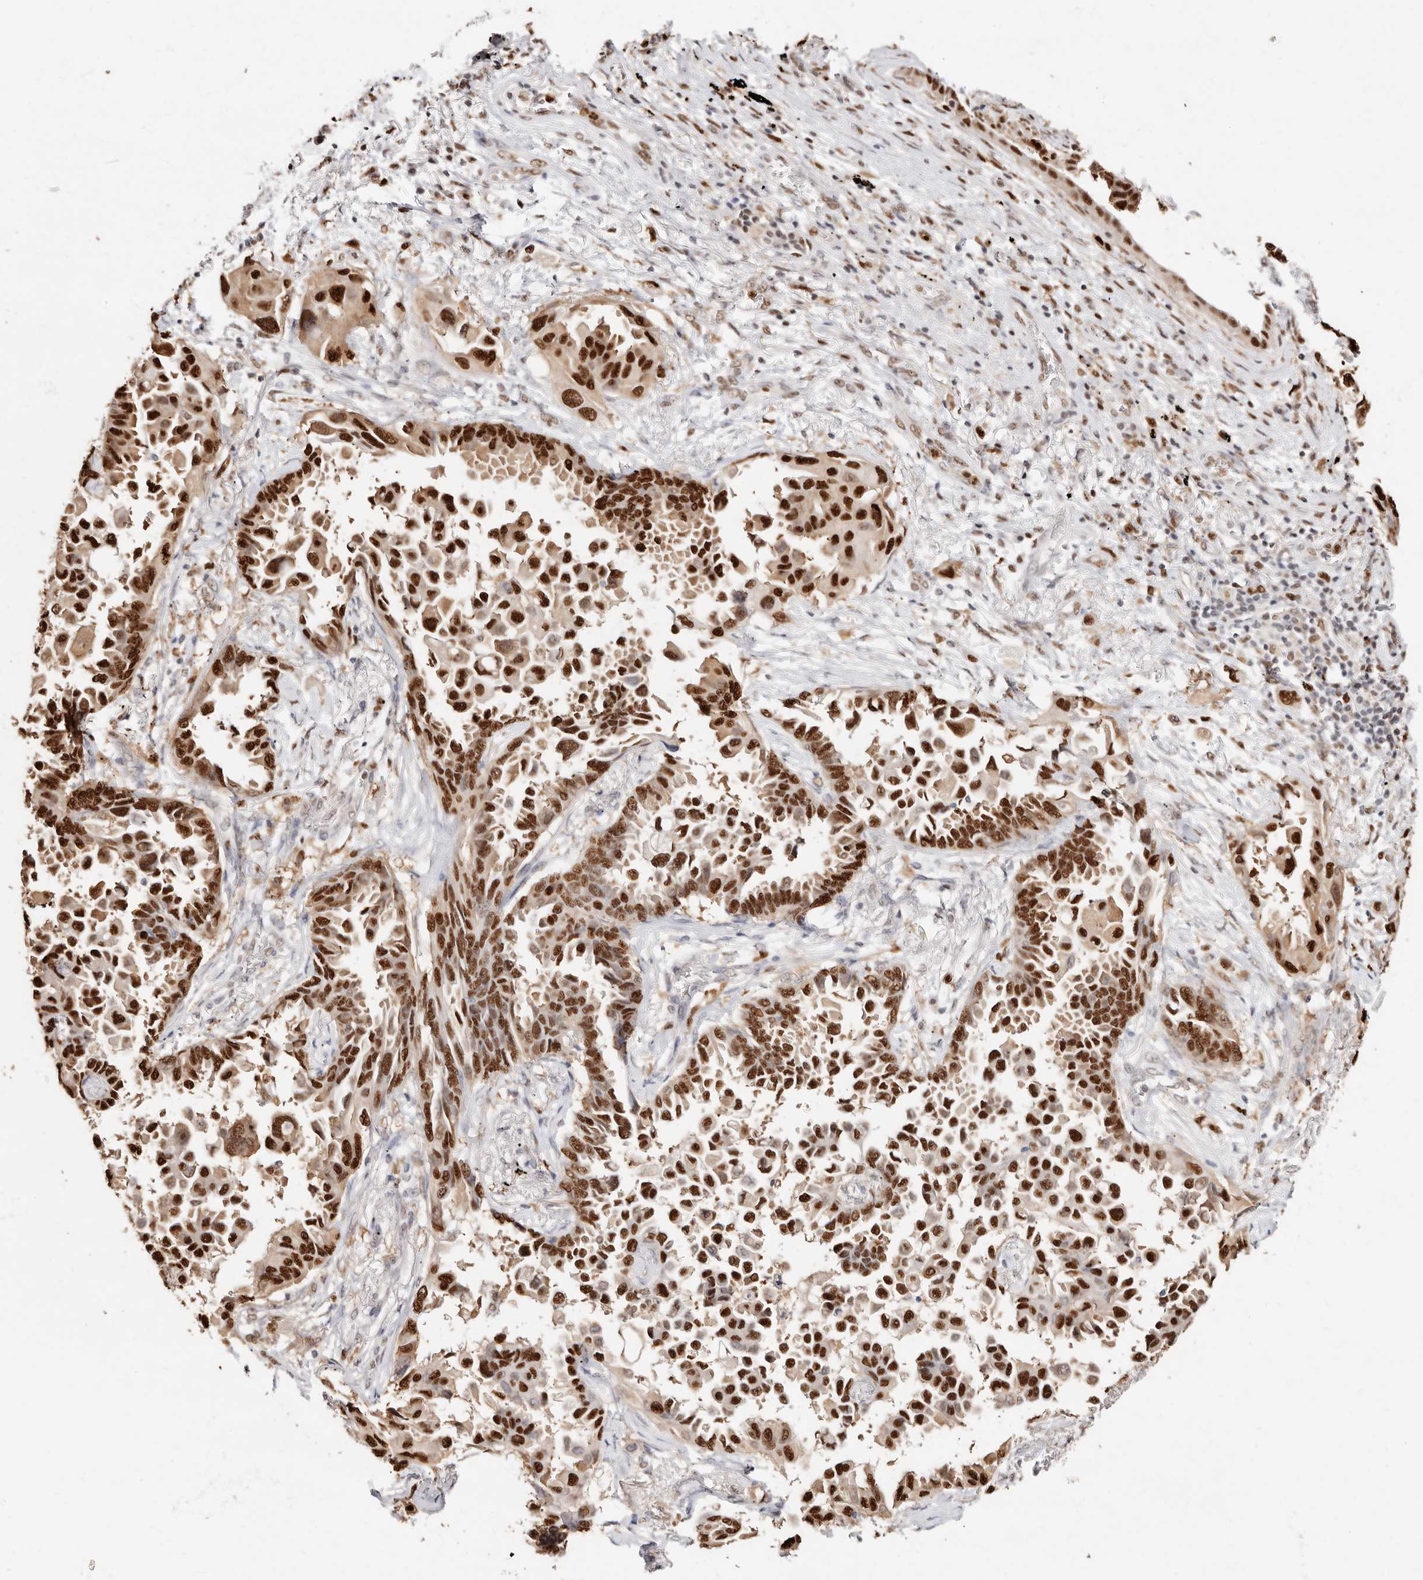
{"staining": {"intensity": "strong", "quantity": ">75%", "location": "nuclear"}, "tissue": "lung cancer", "cell_type": "Tumor cells", "image_type": "cancer", "snomed": [{"axis": "morphology", "description": "Adenocarcinoma, NOS"}, {"axis": "topography", "description": "Lung"}], "caption": "Lung cancer tissue reveals strong nuclear staining in about >75% of tumor cells", "gene": "TKT", "patient": {"sex": "female", "age": 67}}